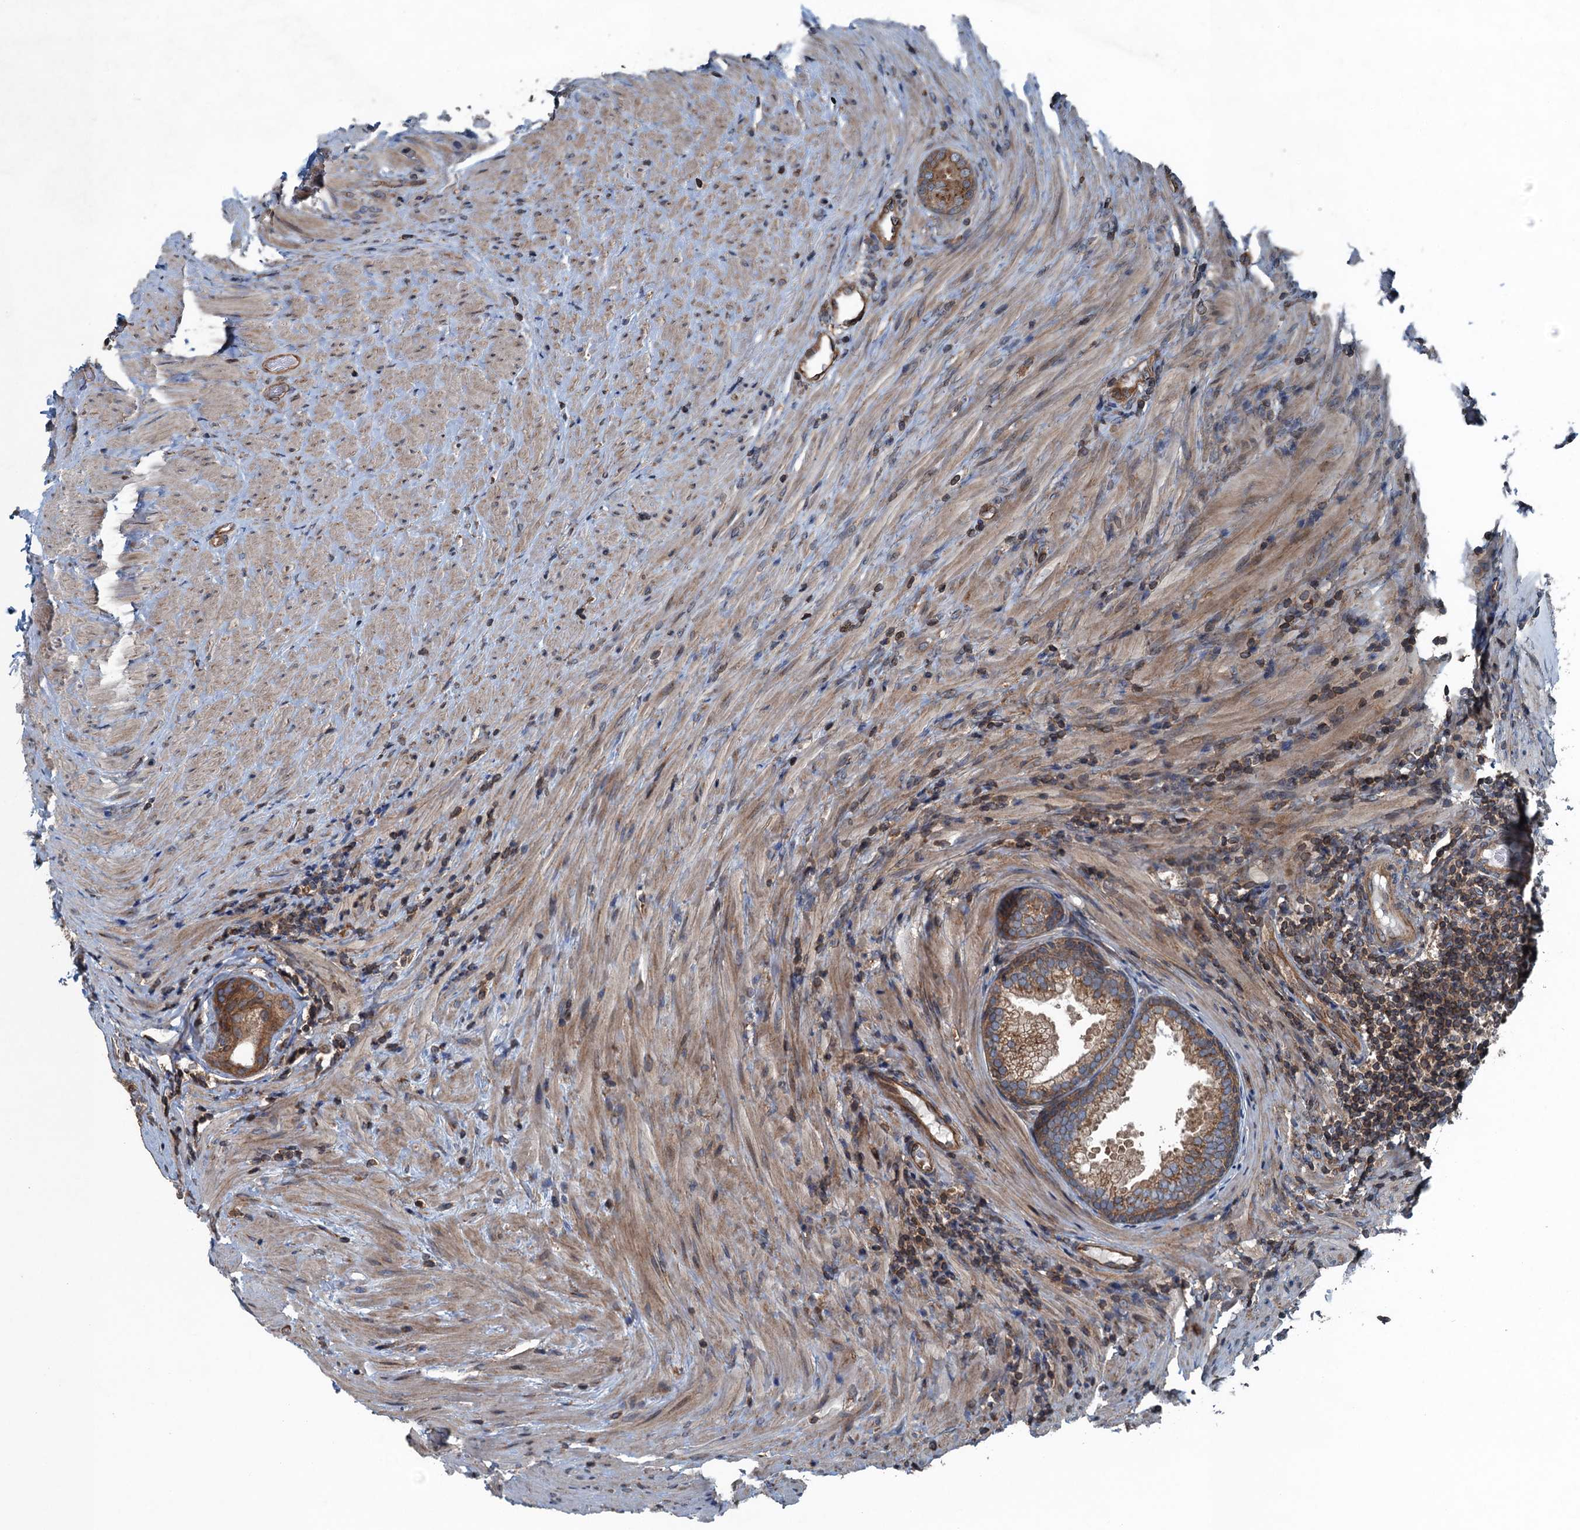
{"staining": {"intensity": "moderate", "quantity": ">75%", "location": "cytoplasmic/membranous"}, "tissue": "prostate", "cell_type": "Glandular cells", "image_type": "normal", "snomed": [{"axis": "morphology", "description": "Normal tissue, NOS"}, {"axis": "topography", "description": "Prostate"}], "caption": "Protein expression analysis of normal human prostate reveals moderate cytoplasmic/membranous staining in about >75% of glandular cells.", "gene": "TRAPPC8", "patient": {"sex": "male", "age": 76}}